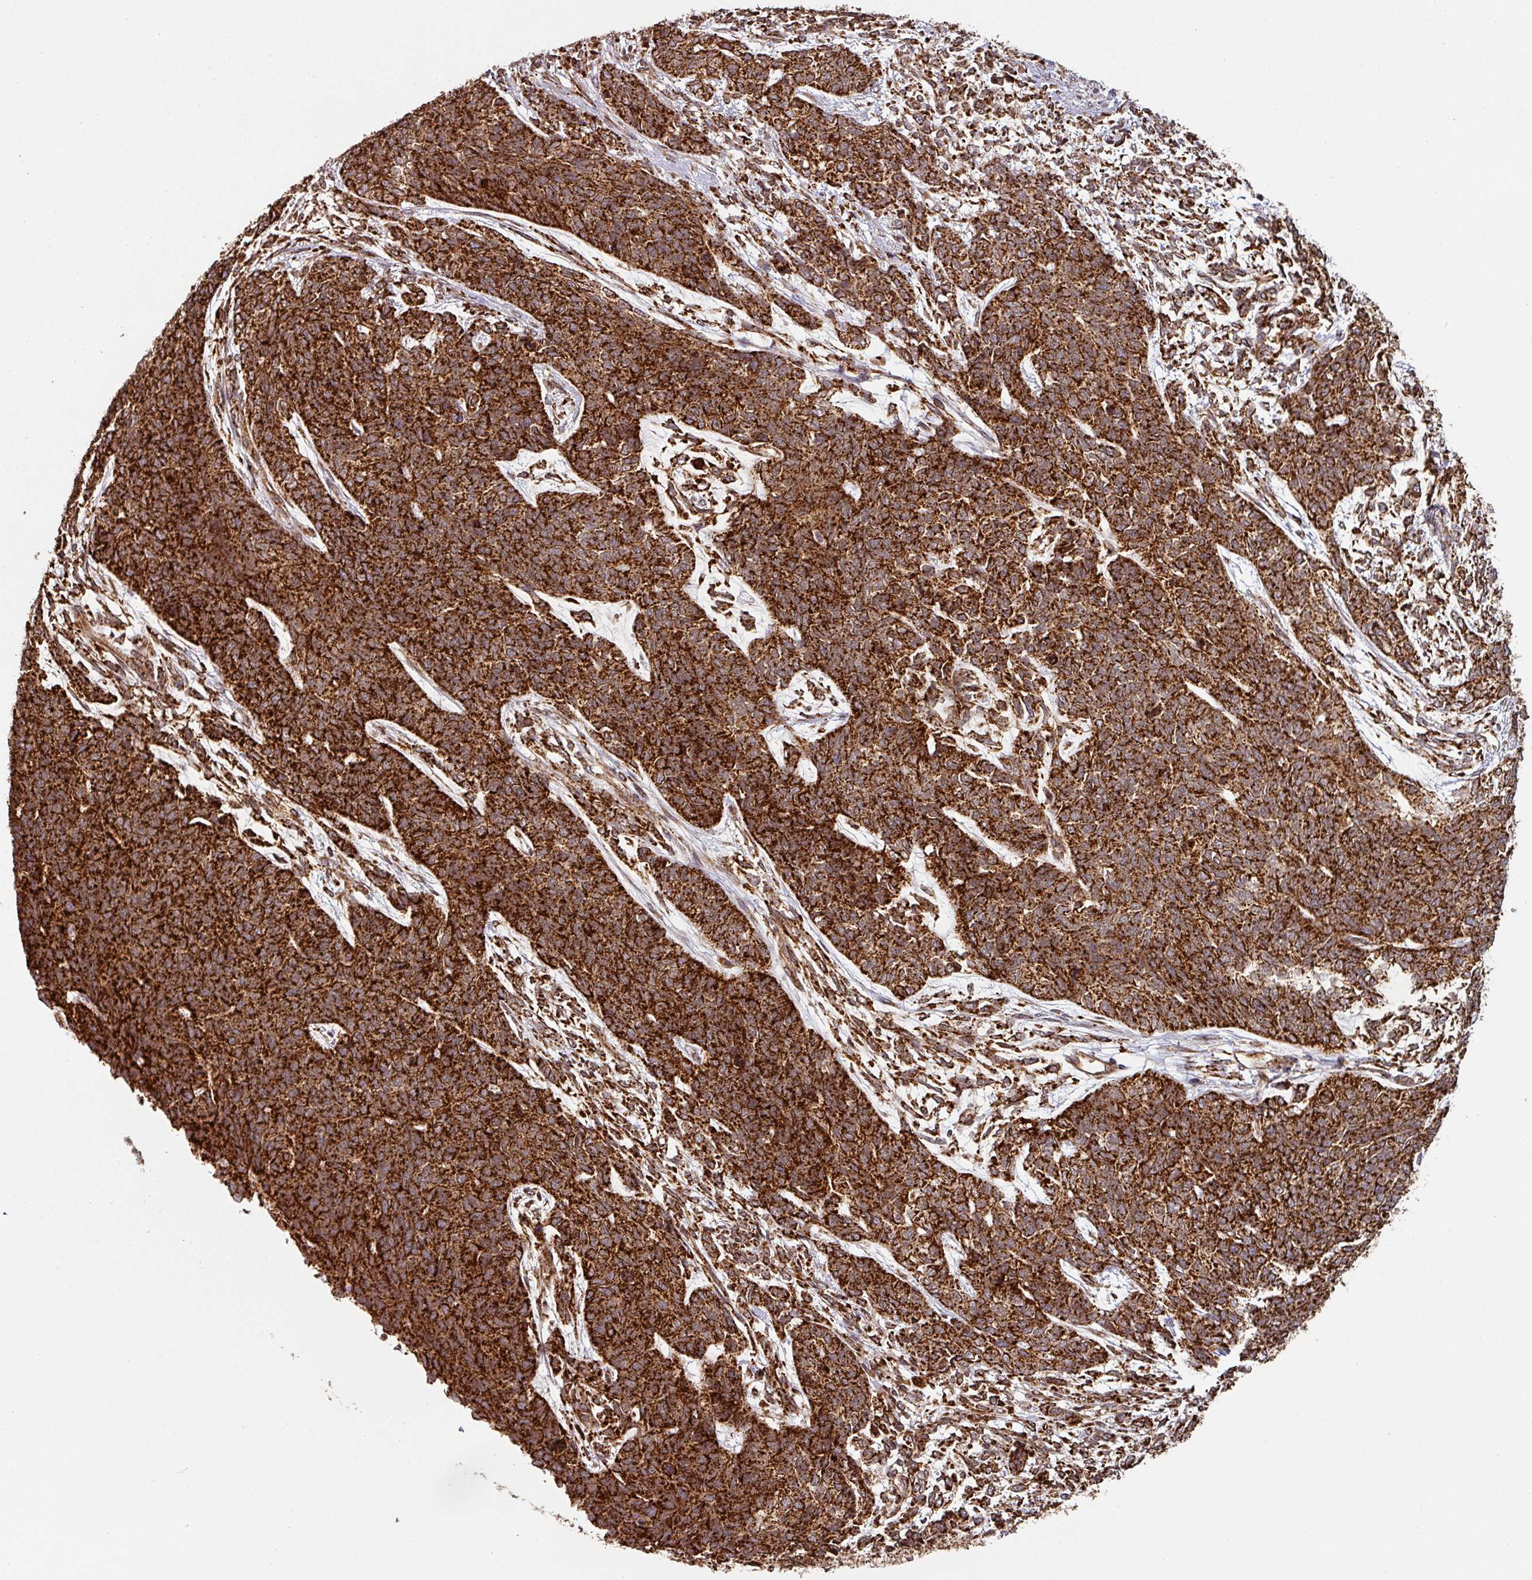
{"staining": {"intensity": "strong", "quantity": ">75%", "location": "cytoplasmic/membranous"}, "tissue": "cervical cancer", "cell_type": "Tumor cells", "image_type": "cancer", "snomed": [{"axis": "morphology", "description": "Squamous cell carcinoma, NOS"}, {"axis": "topography", "description": "Cervix"}], "caption": "Cervical cancer was stained to show a protein in brown. There is high levels of strong cytoplasmic/membranous staining in approximately >75% of tumor cells.", "gene": "TRAP1", "patient": {"sex": "female", "age": 63}}